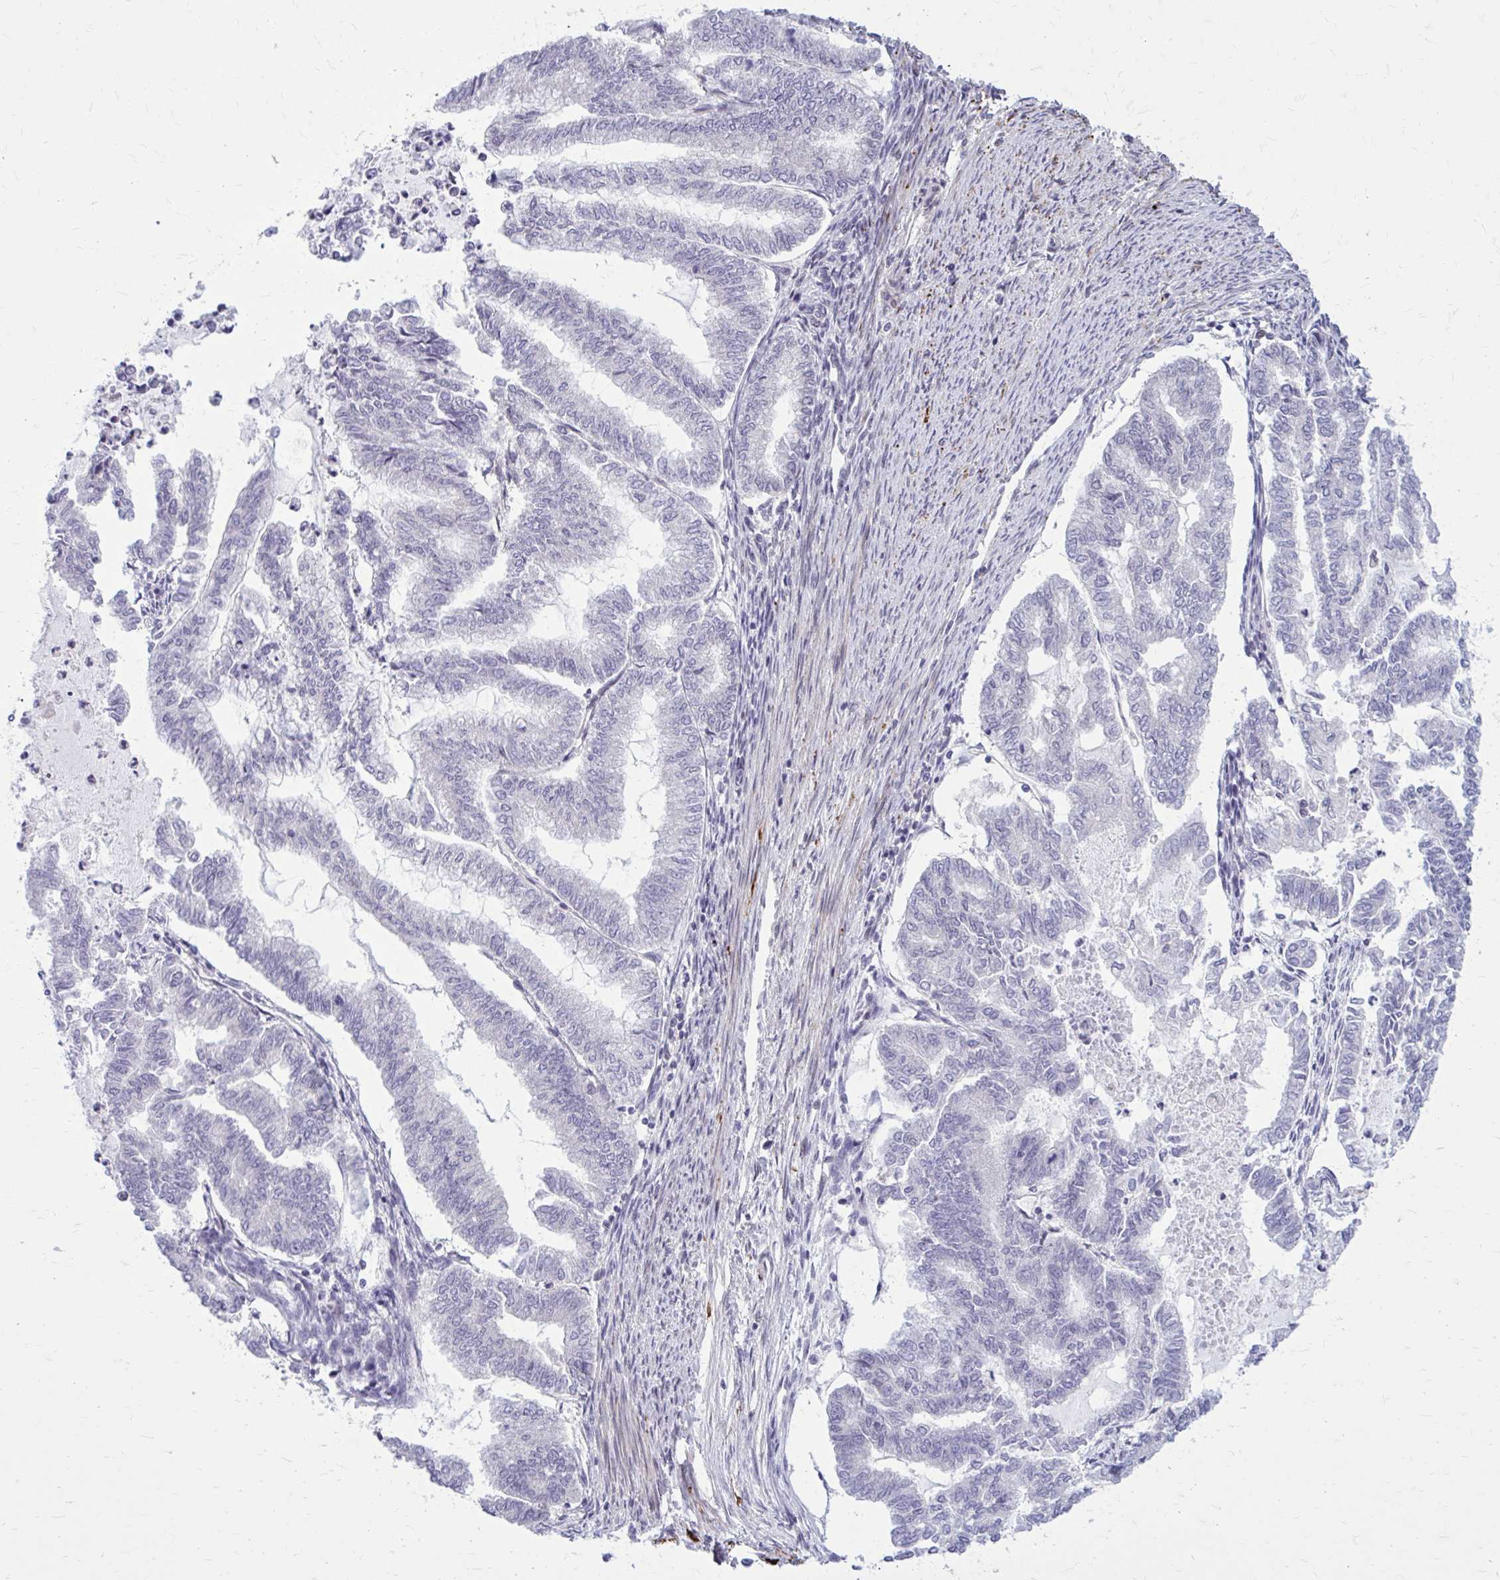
{"staining": {"intensity": "negative", "quantity": "none", "location": "none"}, "tissue": "endometrial cancer", "cell_type": "Tumor cells", "image_type": "cancer", "snomed": [{"axis": "morphology", "description": "Adenocarcinoma, NOS"}, {"axis": "topography", "description": "Endometrium"}], "caption": "This is an IHC image of human adenocarcinoma (endometrial). There is no staining in tumor cells.", "gene": "PSME4", "patient": {"sex": "female", "age": 79}}